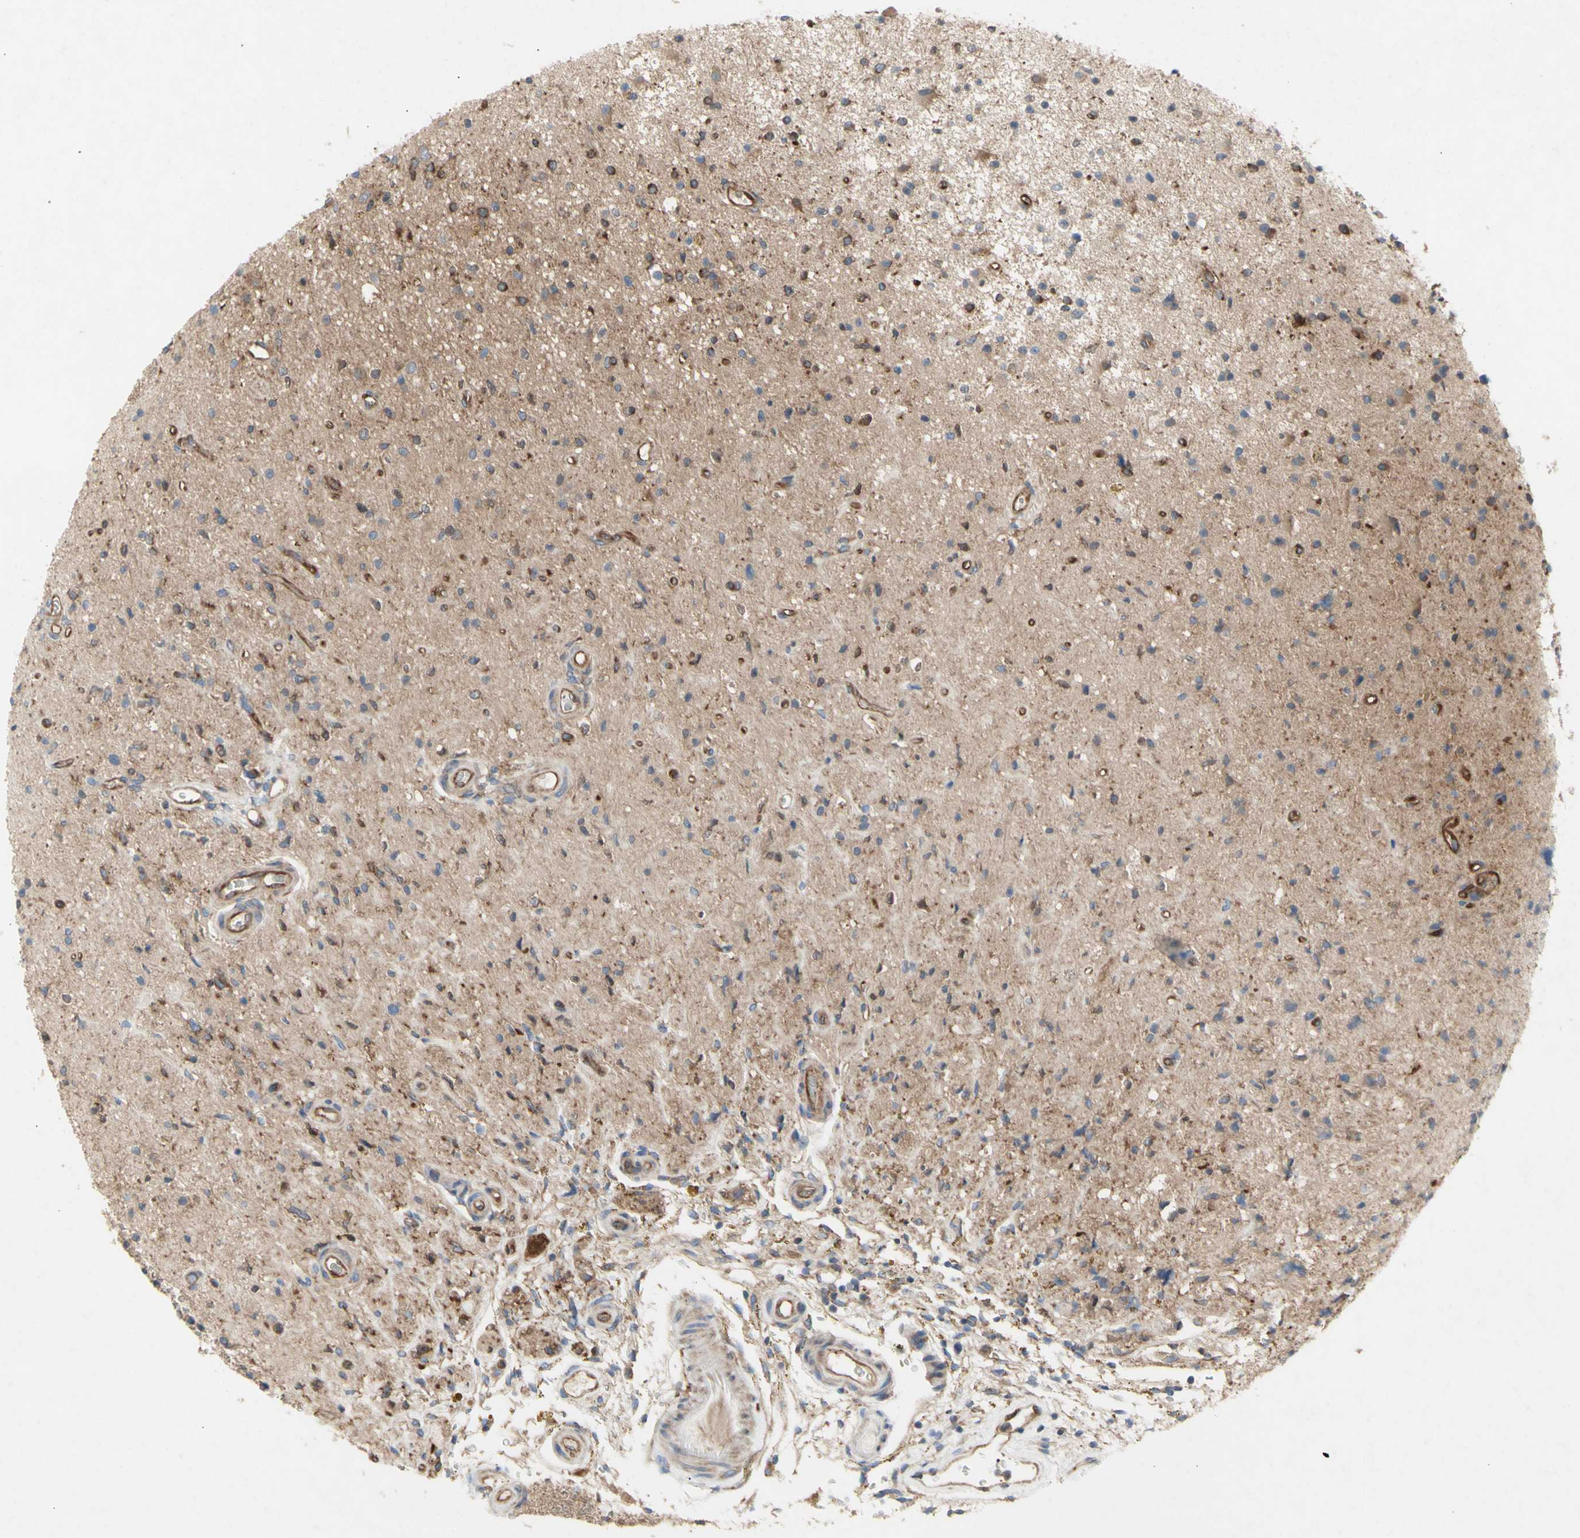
{"staining": {"intensity": "moderate", "quantity": "<25%", "location": "cytoplasmic/membranous"}, "tissue": "glioma", "cell_type": "Tumor cells", "image_type": "cancer", "snomed": [{"axis": "morphology", "description": "Glioma, malignant, High grade"}, {"axis": "topography", "description": "Brain"}], "caption": "Tumor cells exhibit low levels of moderate cytoplasmic/membranous staining in about <25% of cells in glioma.", "gene": "KLC1", "patient": {"sex": "male", "age": 33}}